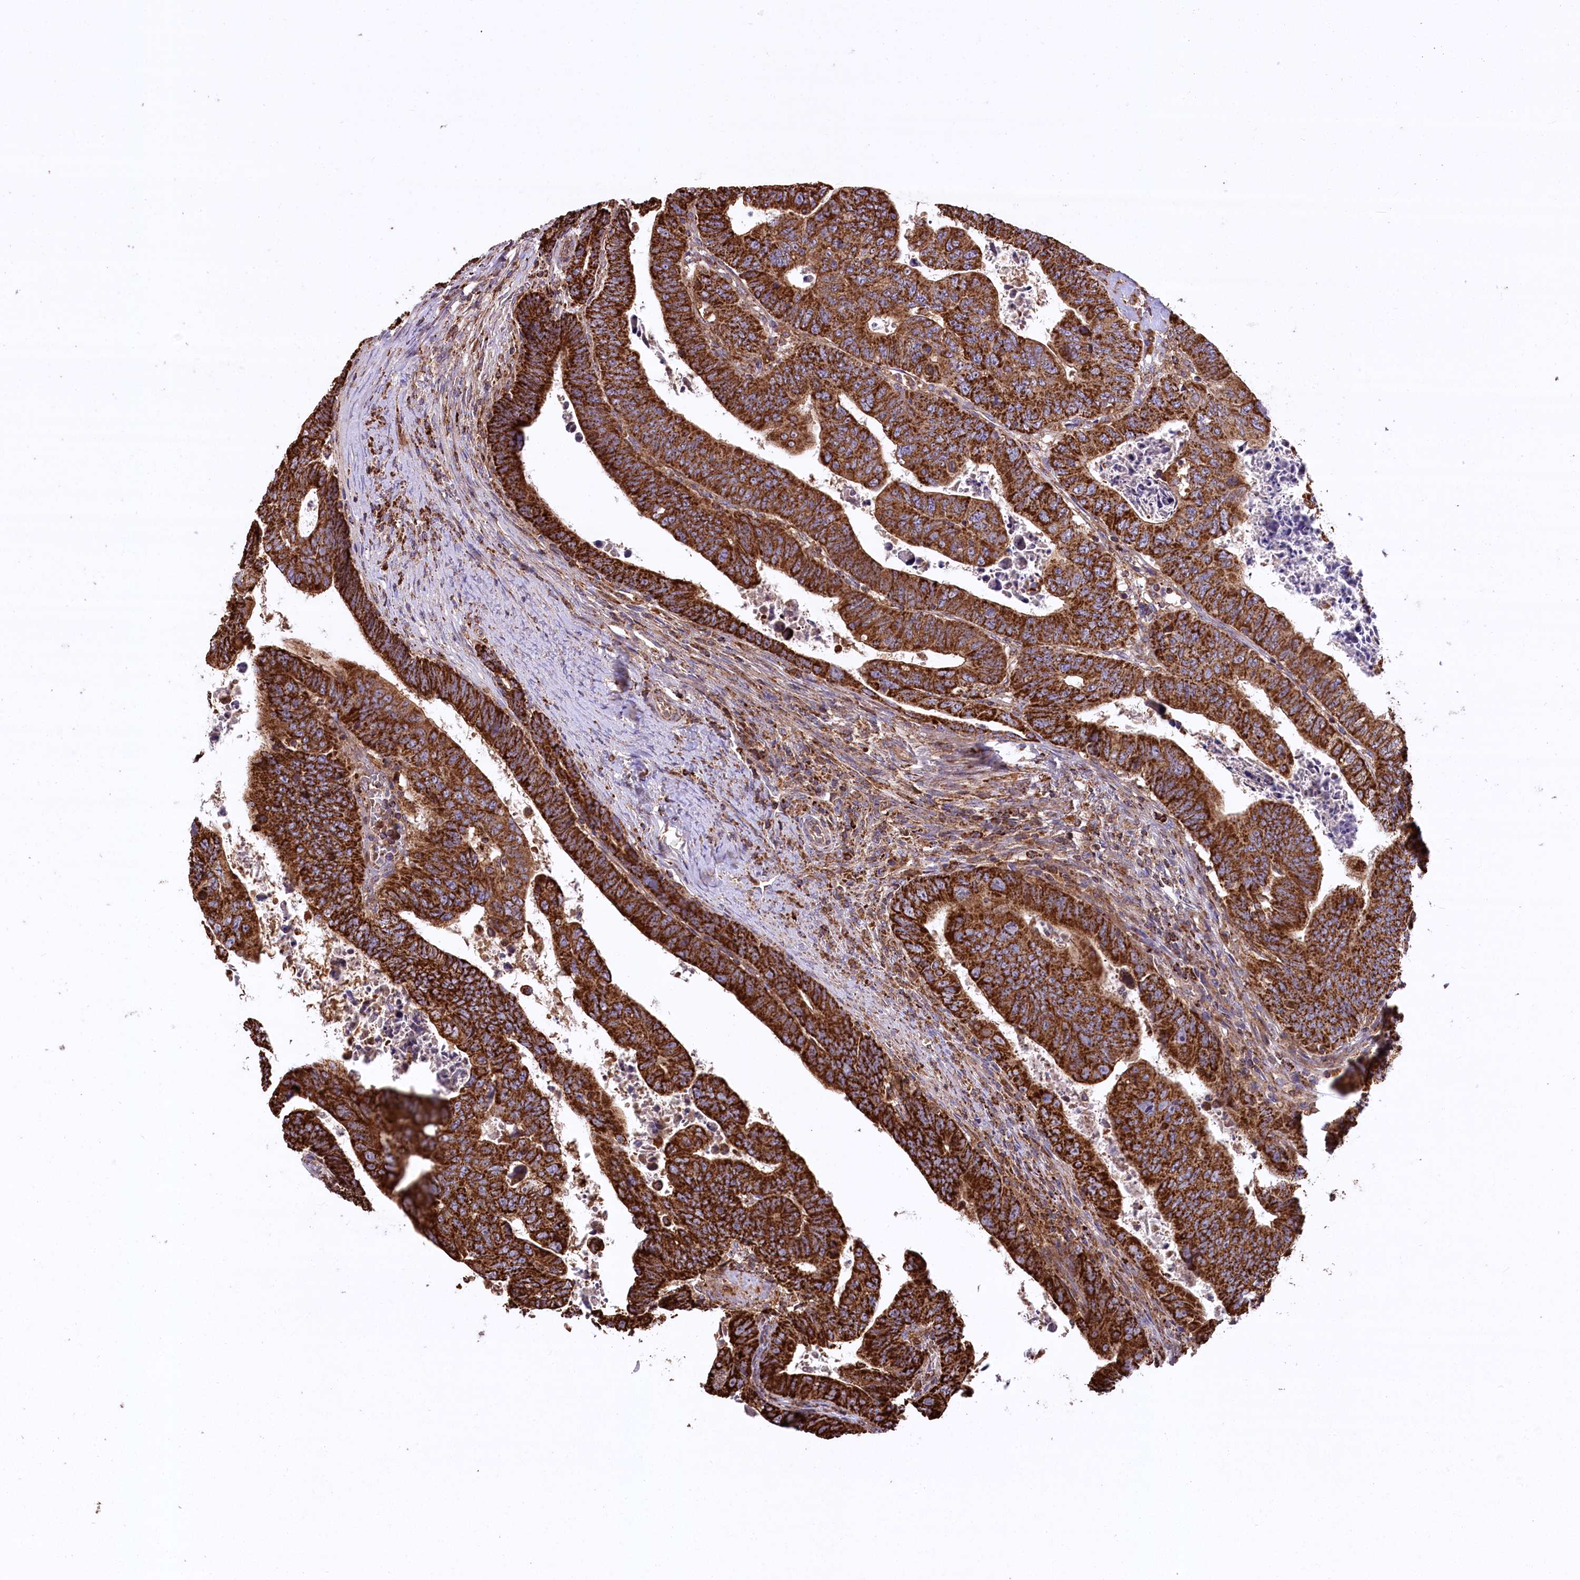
{"staining": {"intensity": "strong", "quantity": ">75%", "location": "cytoplasmic/membranous"}, "tissue": "colorectal cancer", "cell_type": "Tumor cells", "image_type": "cancer", "snomed": [{"axis": "morphology", "description": "Normal tissue, NOS"}, {"axis": "morphology", "description": "Adenocarcinoma, NOS"}, {"axis": "topography", "description": "Rectum"}], "caption": "High-magnification brightfield microscopy of colorectal cancer stained with DAB (brown) and counterstained with hematoxylin (blue). tumor cells exhibit strong cytoplasmic/membranous expression is appreciated in about>75% of cells. Immunohistochemistry stains the protein in brown and the nuclei are stained blue.", "gene": "CARD19", "patient": {"sex": "female", "age": 65}}